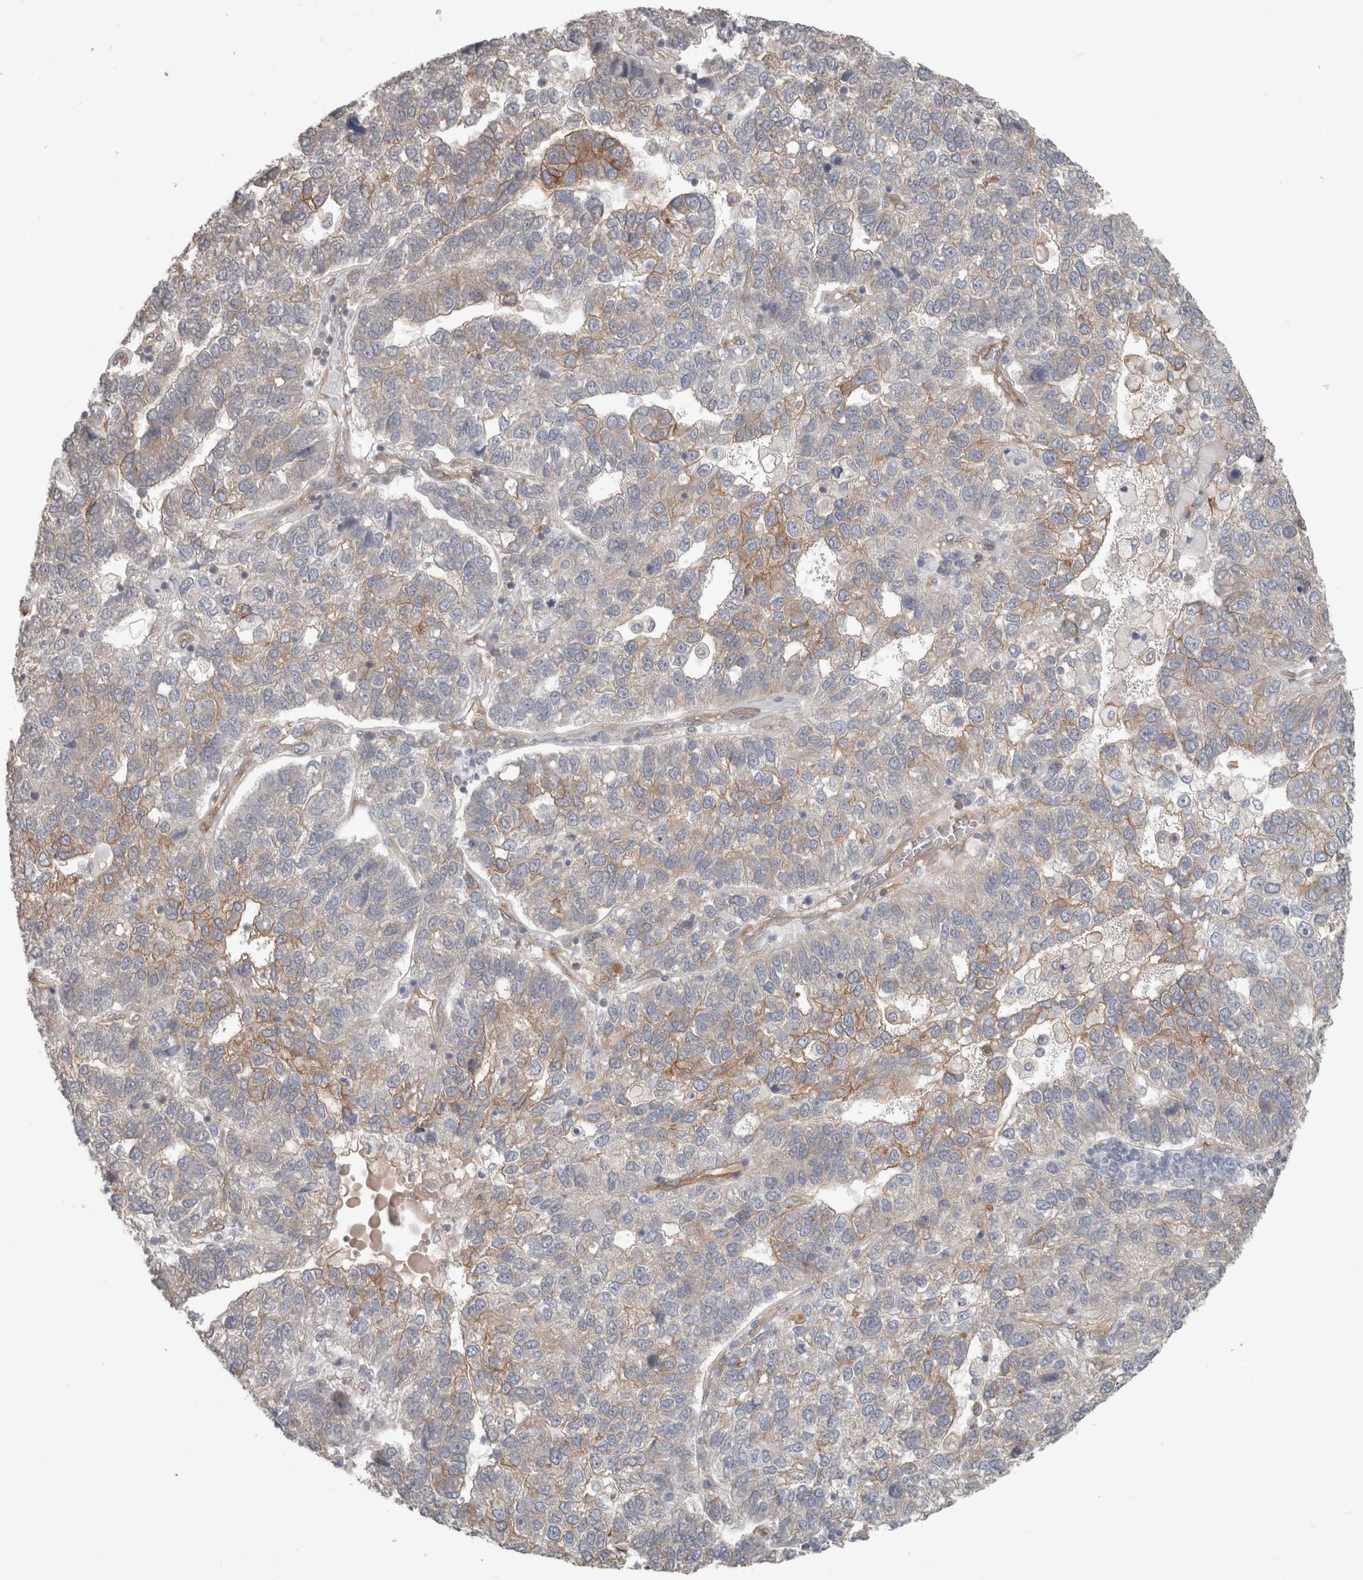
{"staining": {"intensity": "weak", "quantity": "<25%", "location": "cytoplasmic/membranous"}, "tissue": "pancreatic cancer", "cell_type": "Tumor cells", "image_type": "cancer", "snomed": [{"axis": "morphology", "description": "Adenocarcinoma, NOS"}, {"axis": "topography", "description": "Pancreas"}], "caption": "Tumor cells show no significant staining in pancreatic adenocarcinoma. (DAB (3,3'-diaminobenzidine) IHC visualized using brightfield microscopy, high magnification).", "gene": "RASAL2", "patient": {"sex": "female", "age": 61}}